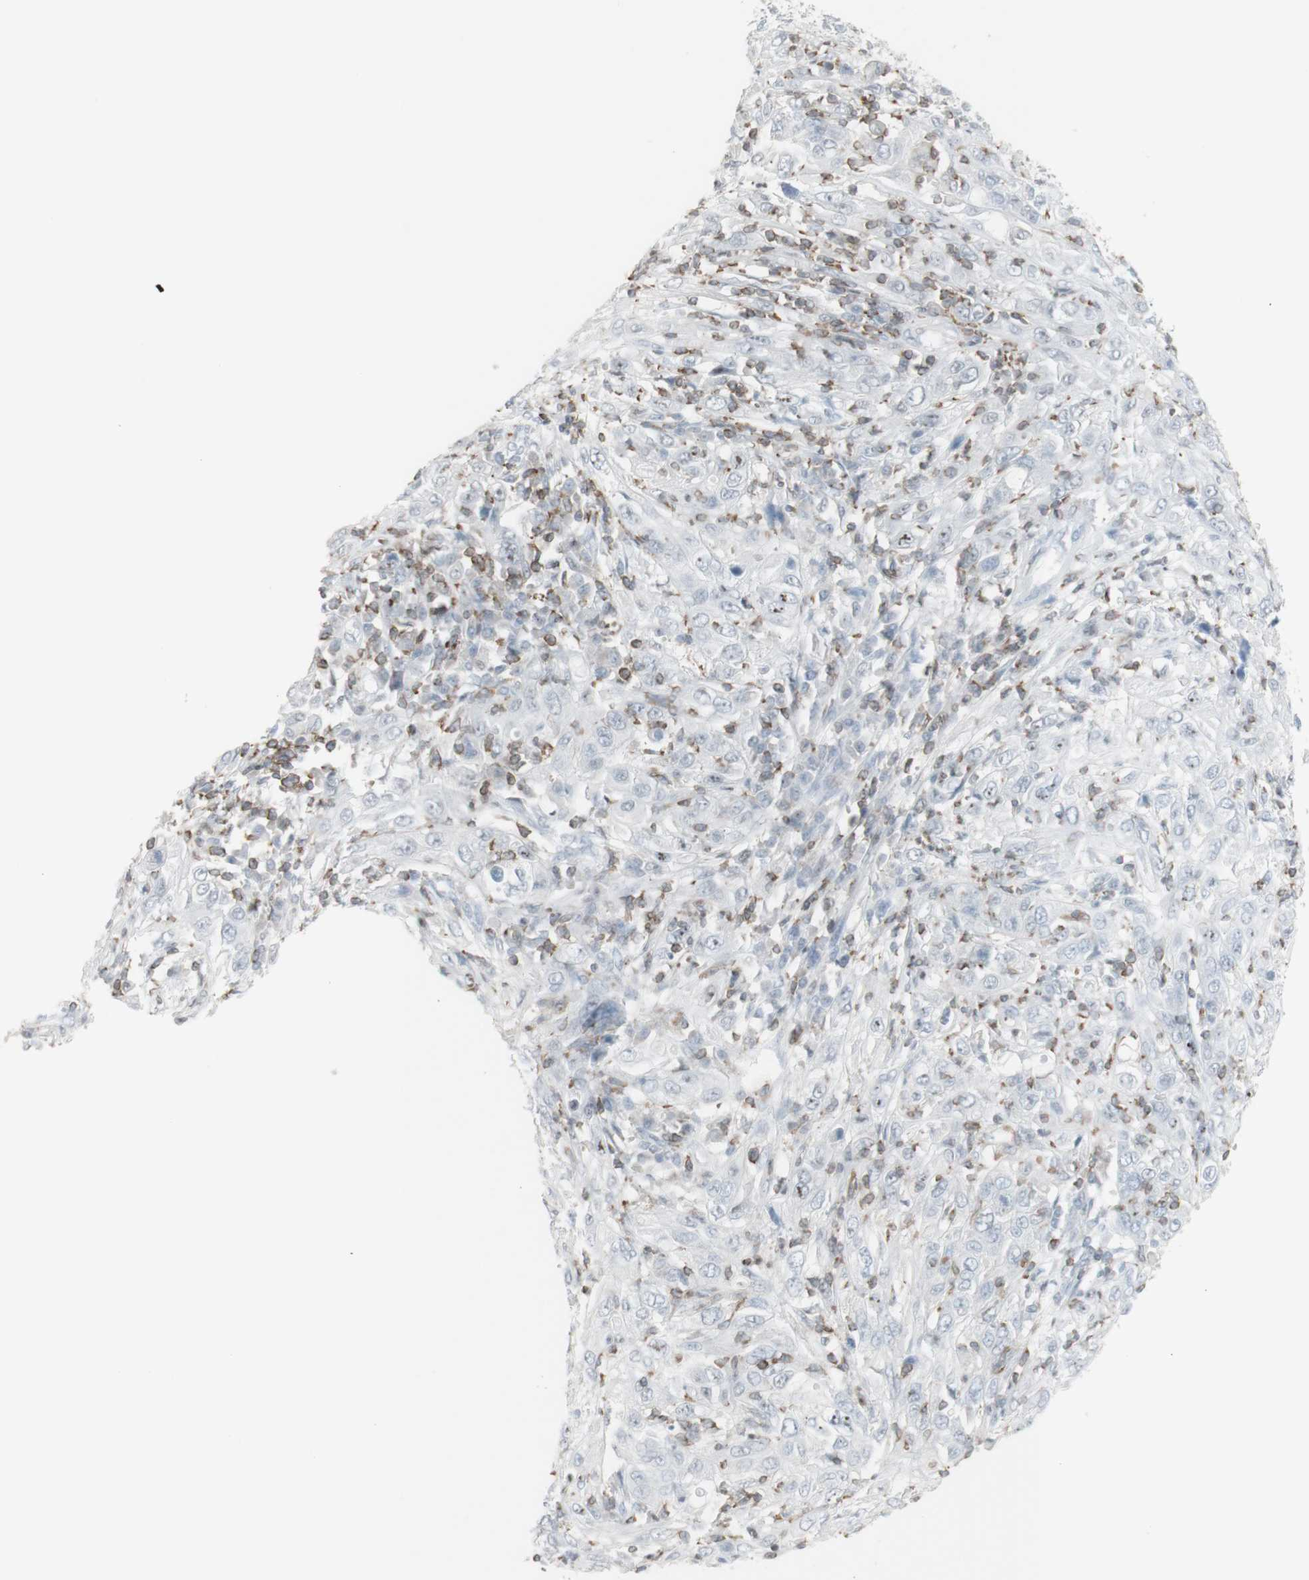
{"staining": {"intensity": "weak", "quantity": "<25%", "location": "cytoplasmic/membranous"}, "tissue": "cervical cancer", "cell_type": "Tumor cells", "image_type": "cancer", "snomed": [{"axis": "morphology", "description": "Squamous cell carcinoma, NOS"}, {"axis": "topography", "description": "Cervix"}], "caption": "Immunohistochemistry (IHC) of cervical squamous cell carcinoma shows no positivity in tumor cells. (Stains: DAB (3,3'-diaminobenzidine) IHC with hematoxylin counter stain, Microscopy: brightfield microscopy at high magnification).", "gene": "NRG1", "patient": {"sex": "female", "age": 46}}